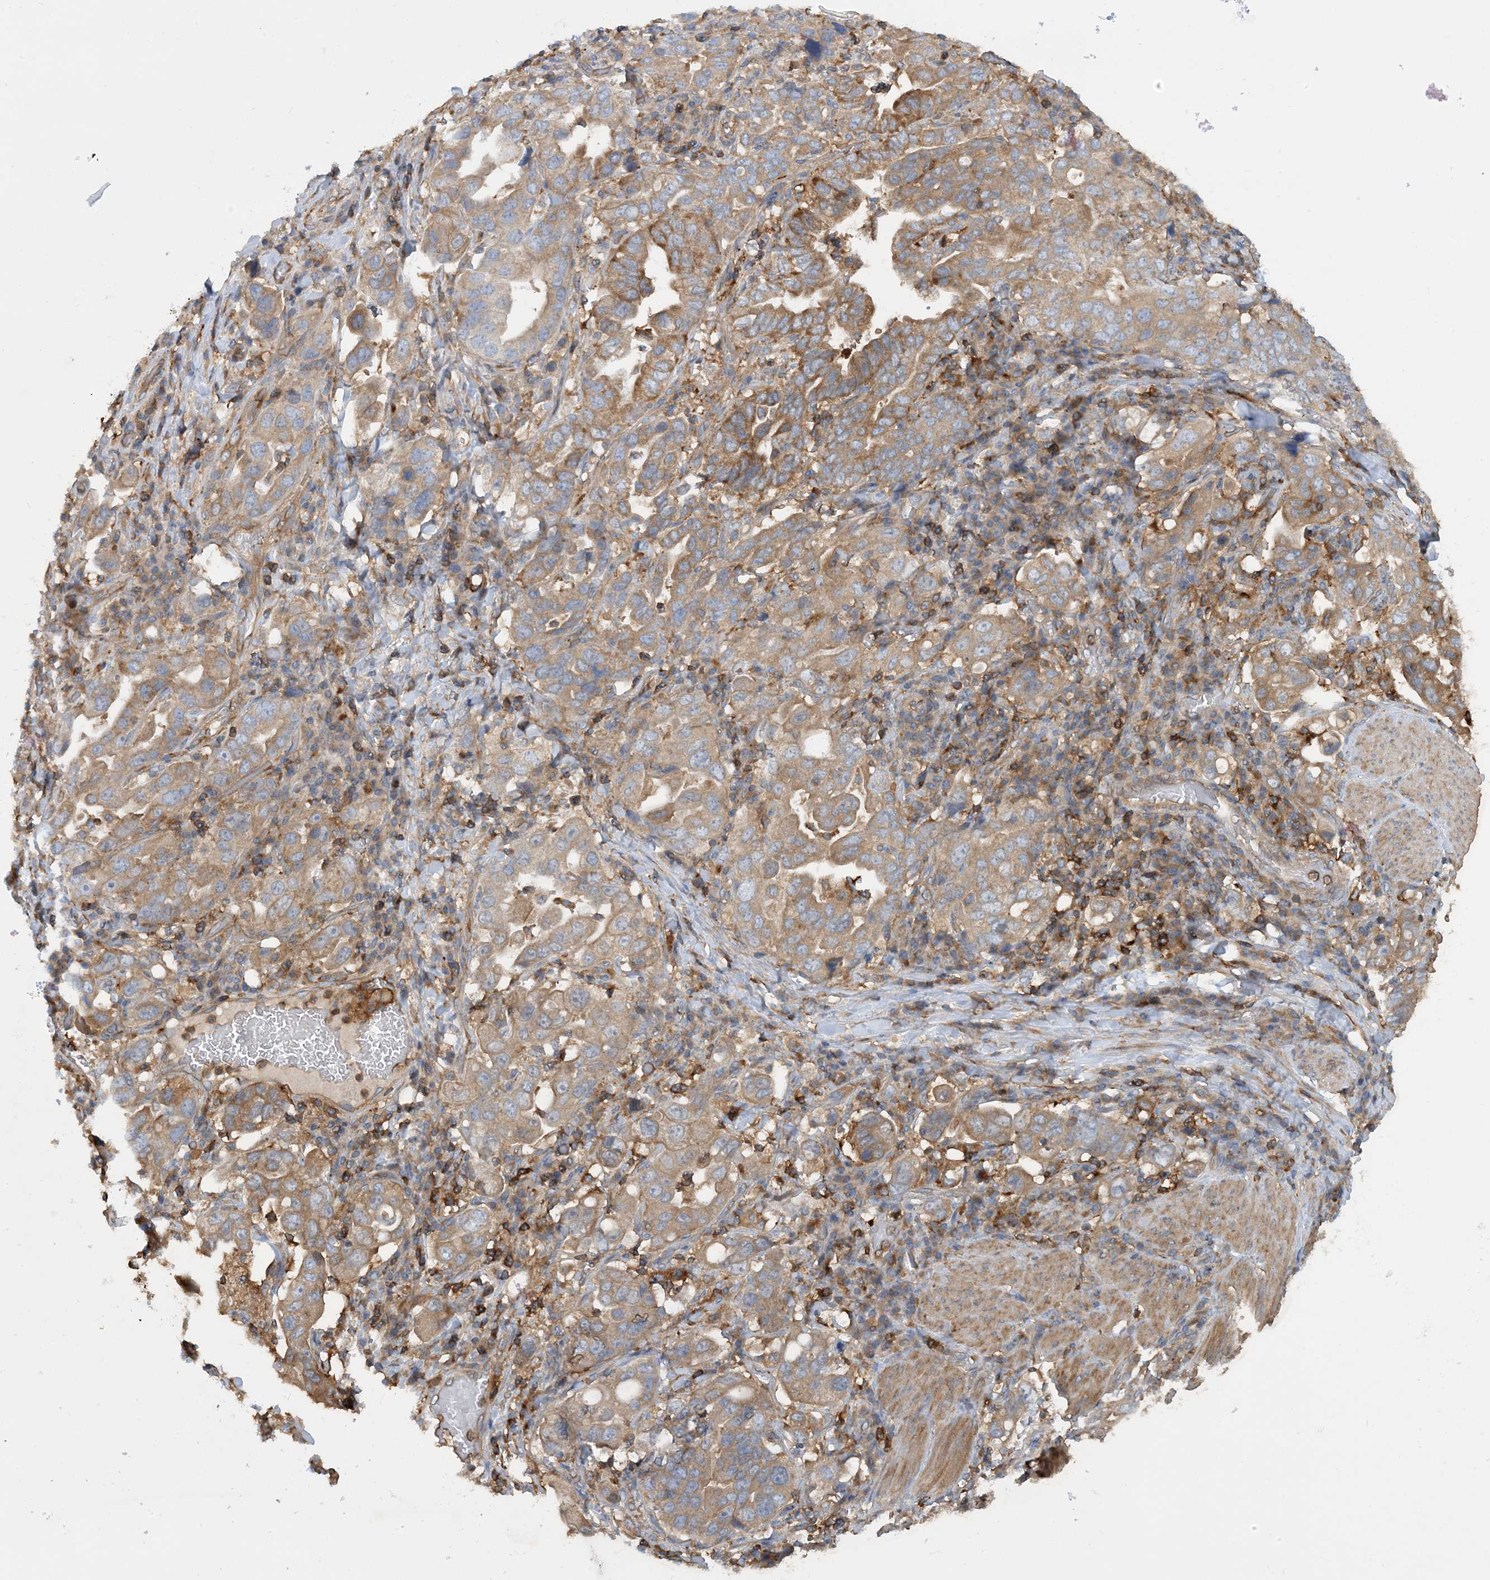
{"staining": {"intensity": "moderate", "quantity": ">75%", "location": "cytoplasmic/membranous"}, "tissue": "stomach cancer", "cell_type": "Tumor cells", "image_type": "cancer", "snomed": [{"axis": "morphology", "description": "Adenocarcinoma, NOS"}, {"axis": "topography", "description": "Stomach, upper"}], "caption": "DAB (3,3'-diaminobenzidine) immunohistochemical staining of stomach cancer (adenocarcinoma) displays moderate cytoplasmic/membranous protein expression in about >75% of tumor cells.", "gene": "SFMBT2", "patient": {"sex": "male", "age": 62}}